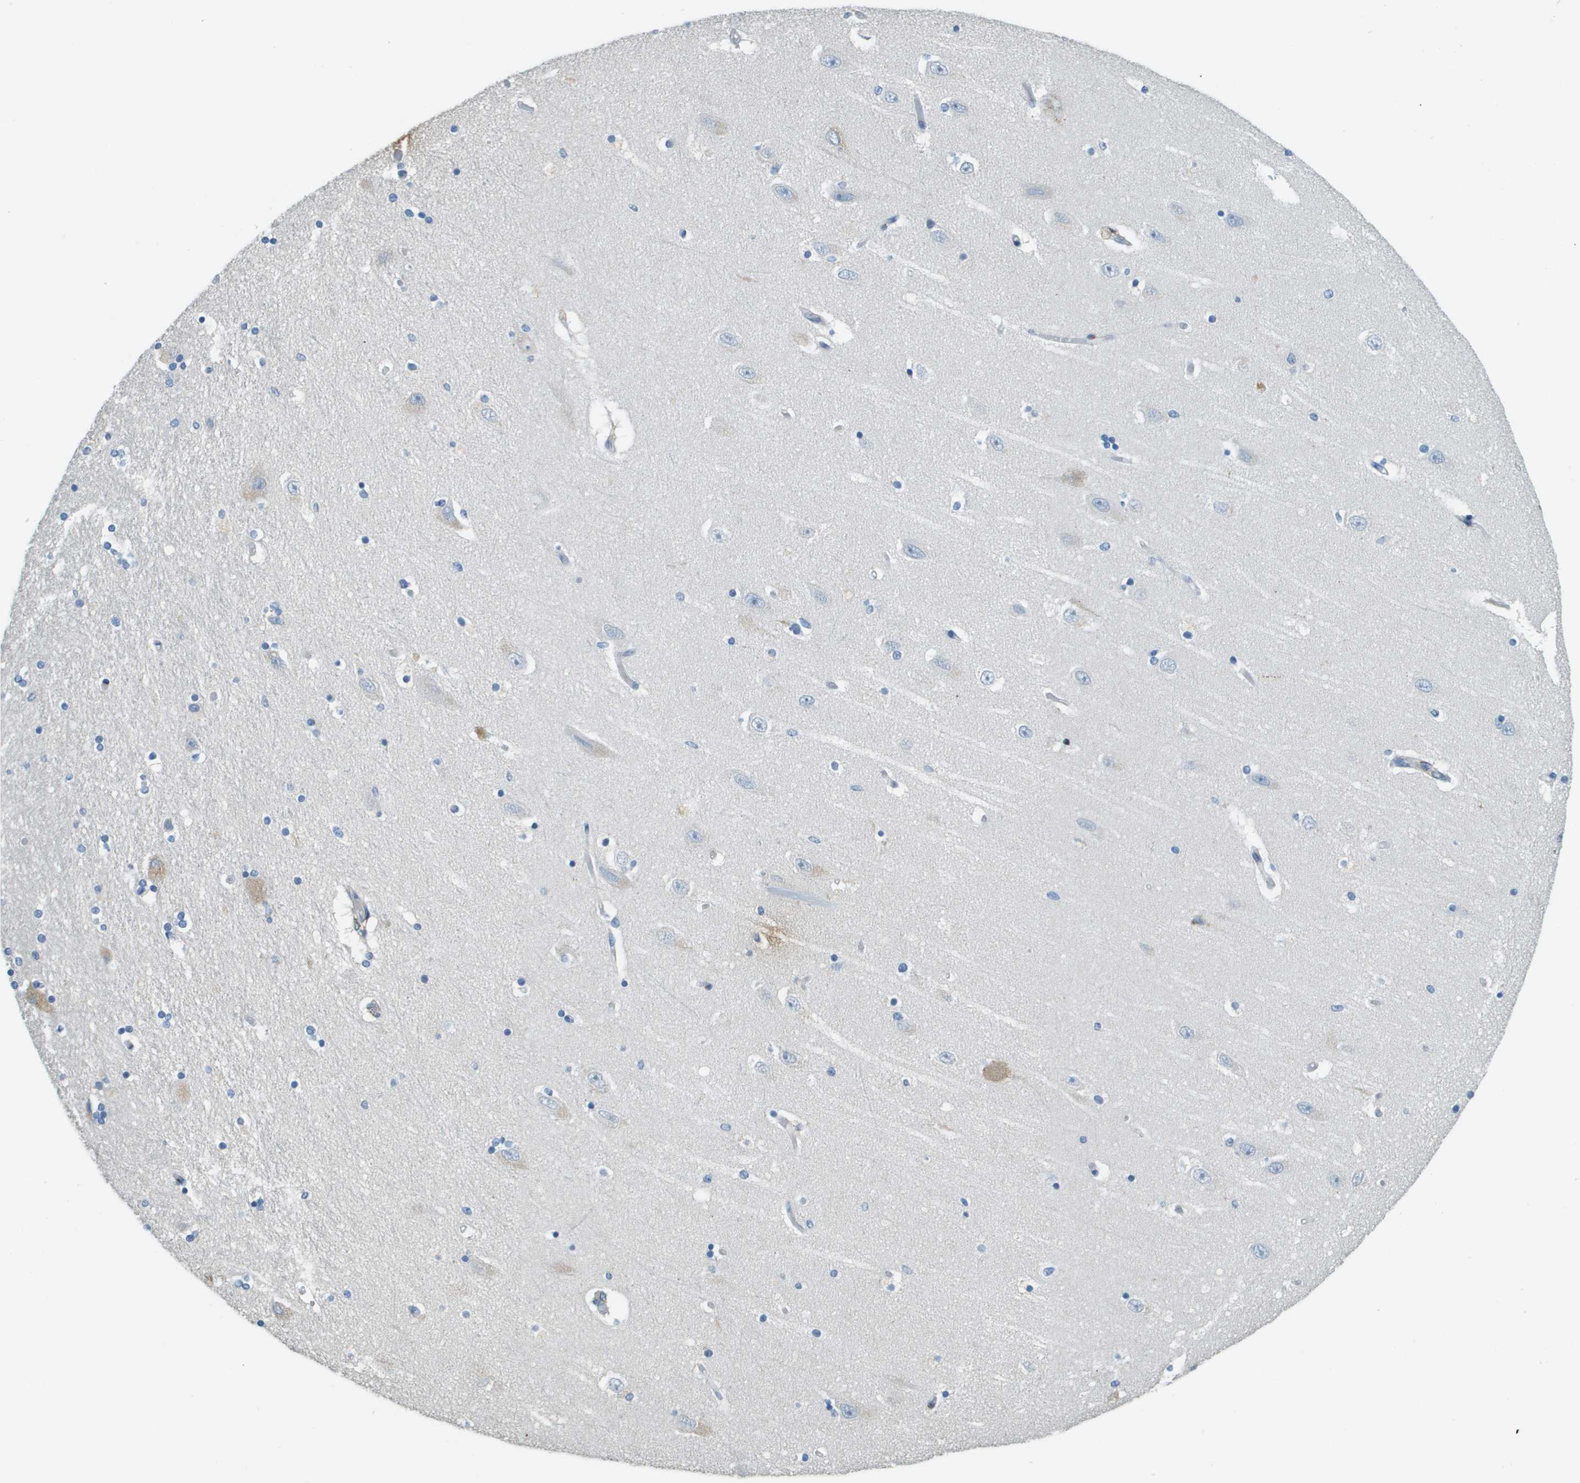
{"staining": {"intensity": "negative", "quantity": "none", "location": "none"}, "tissue": "hippocampus", "cell_type": "Glial cells", "image_type": "normal", "snomed": [{"axis": "morphology", "description": "Normal tissue, NOS"}, {"axis": "topography", "description": "Hippocampus"}], "caption": "Immunohistochemical staining of unremarkable hippocampus displays no significant staining in glial cells. (DAB (3,3'-diaminobenzidine) immunohistochemistry (IHC) with hematoxylin counter stain).", "gene": "DCN", "patient": {"sex": "female", "age": 54}}